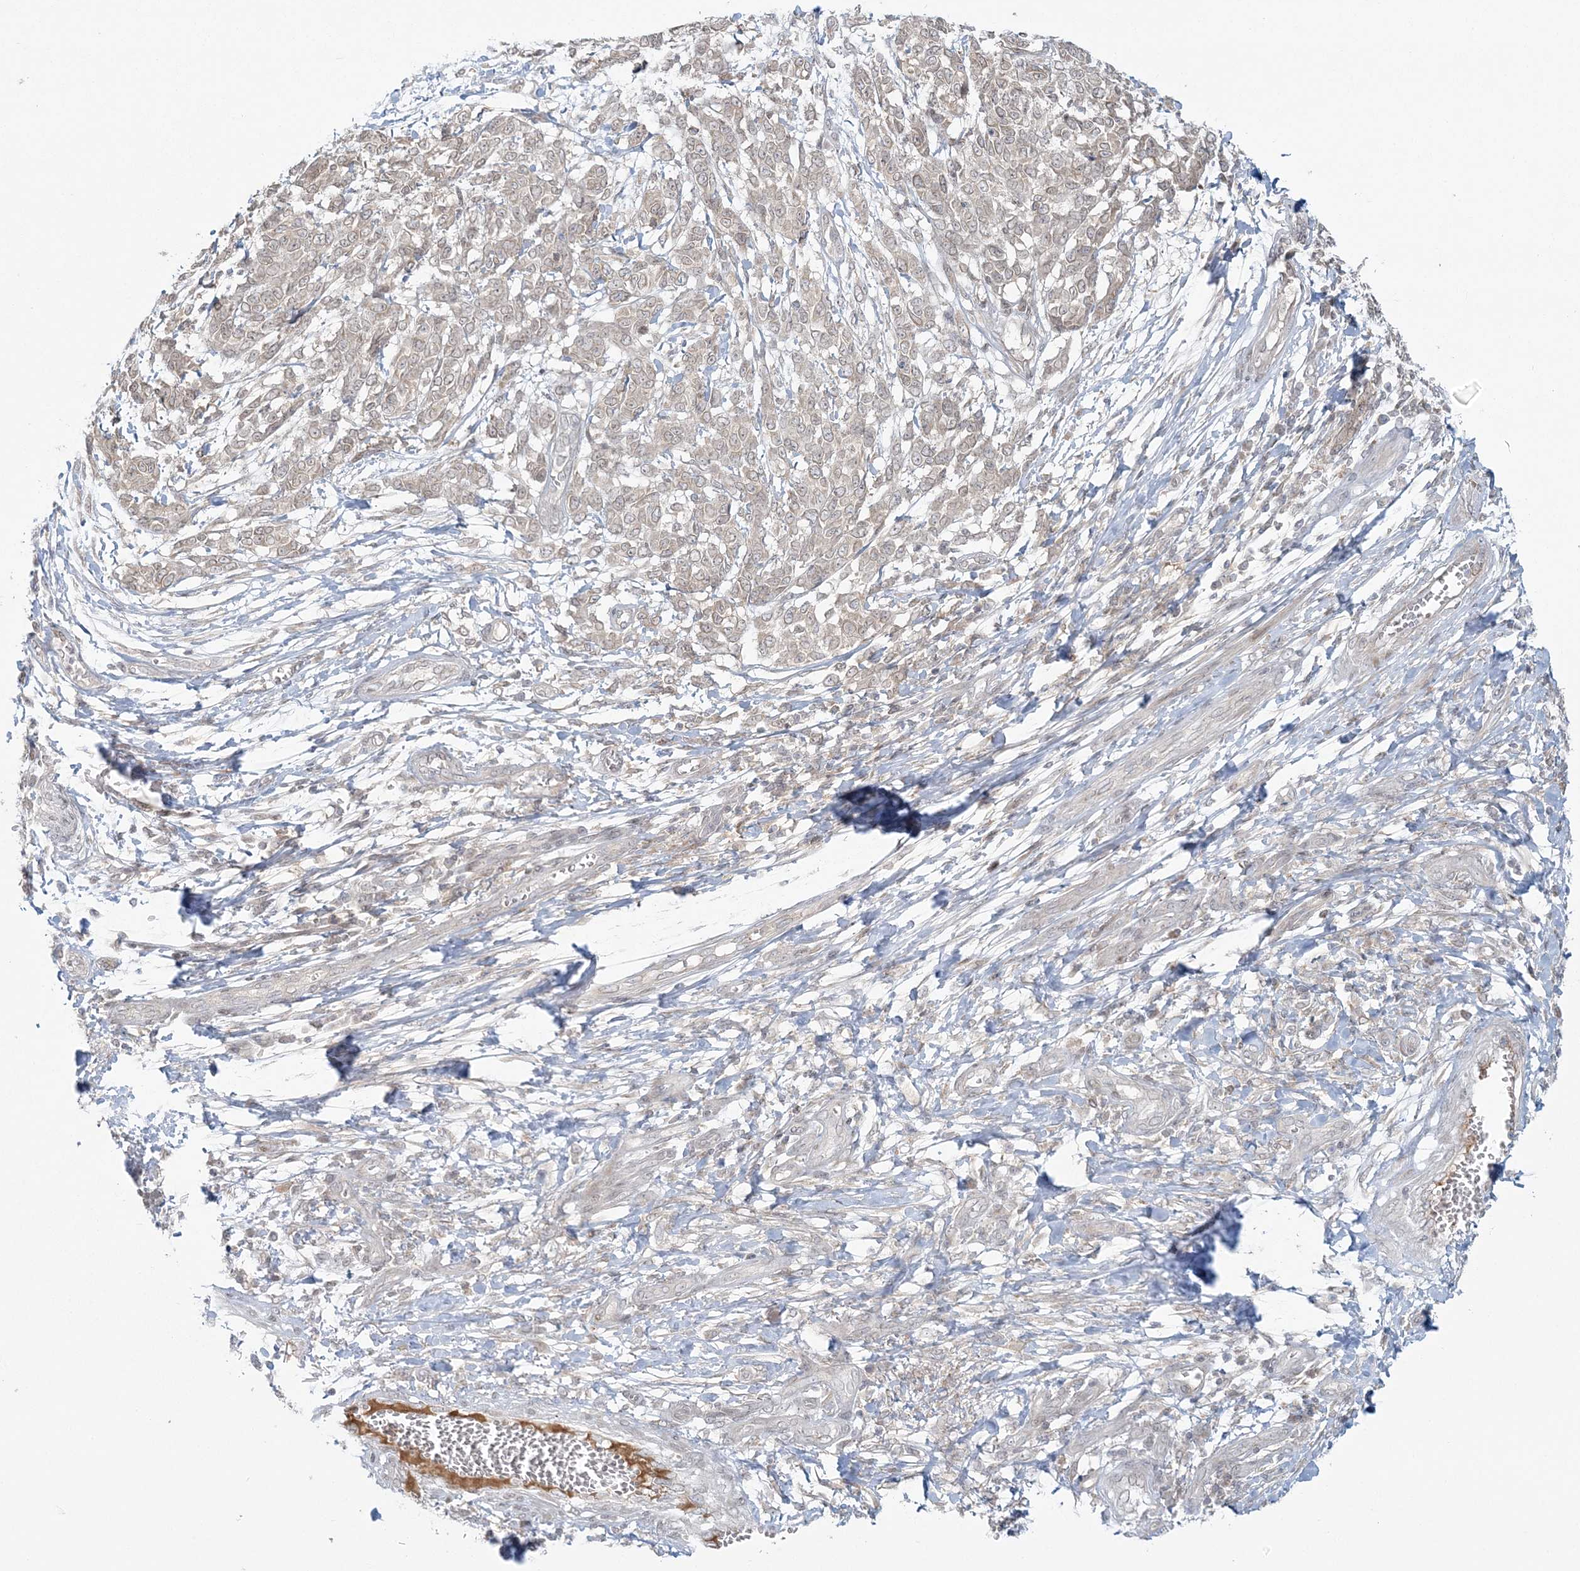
{"staining": {"intensity": "negative", "quantity": "none", "location": "none"}, "tissue": "melanoma", "cell_type": "Tumor cells", "image_type": "cancer", "snomed": [{"axis": "morphology", "description": "Malignant melanoma, NOS"}, {"axis": "topography", "description": "Skin"}], "caption": "This micrograph is of malignant melanoma stained with immunohistochemistry (IHC) to label a protein in brown with the nuclei are counter-stained blue. There is no positivity in tumor cells.", "gene": "BLTP3A", "patient": {"sex": "male", "age": 49}}